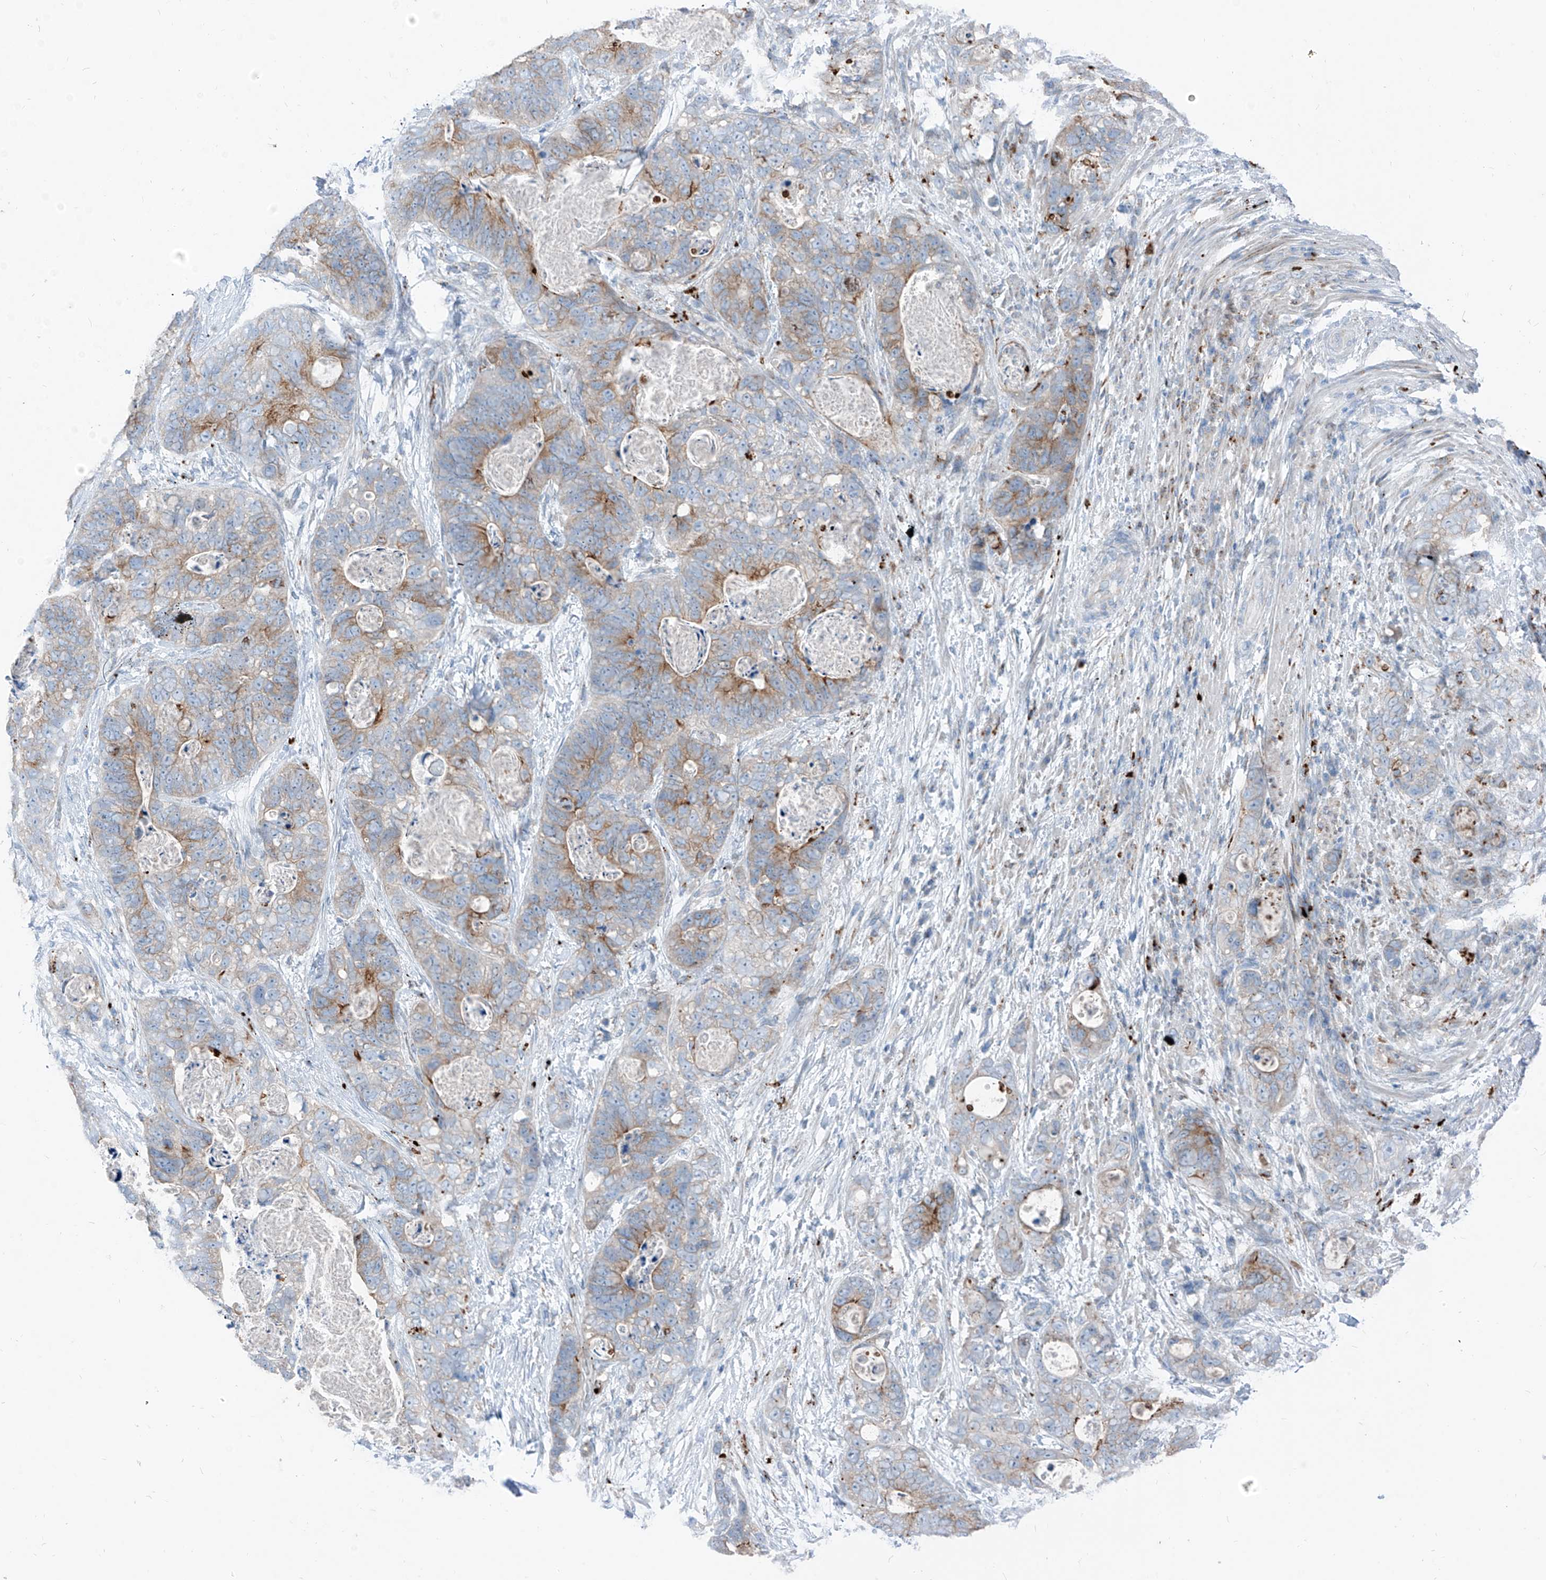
{"staining": {"intensity": "moderate", "quantity": ">75%", "location": "cytoplasmic/membranous"}, "tissue": "stomach cancer", "cell_type": "Tumor cells", "image_type": "cancer", "snomed": [{"axis": "morphology", "description": "Adenocarcinoma, NOS"}, {"axis": "topography", "description": "Stomach"}], "caption": "Protein expression analysis of human stomach cancer reveals moderate cytoplasmic/membranous expression in approximately >75% of tumor cells.", "gene": "GPR137C", "patient": {"sex": "female", "age": 89}}